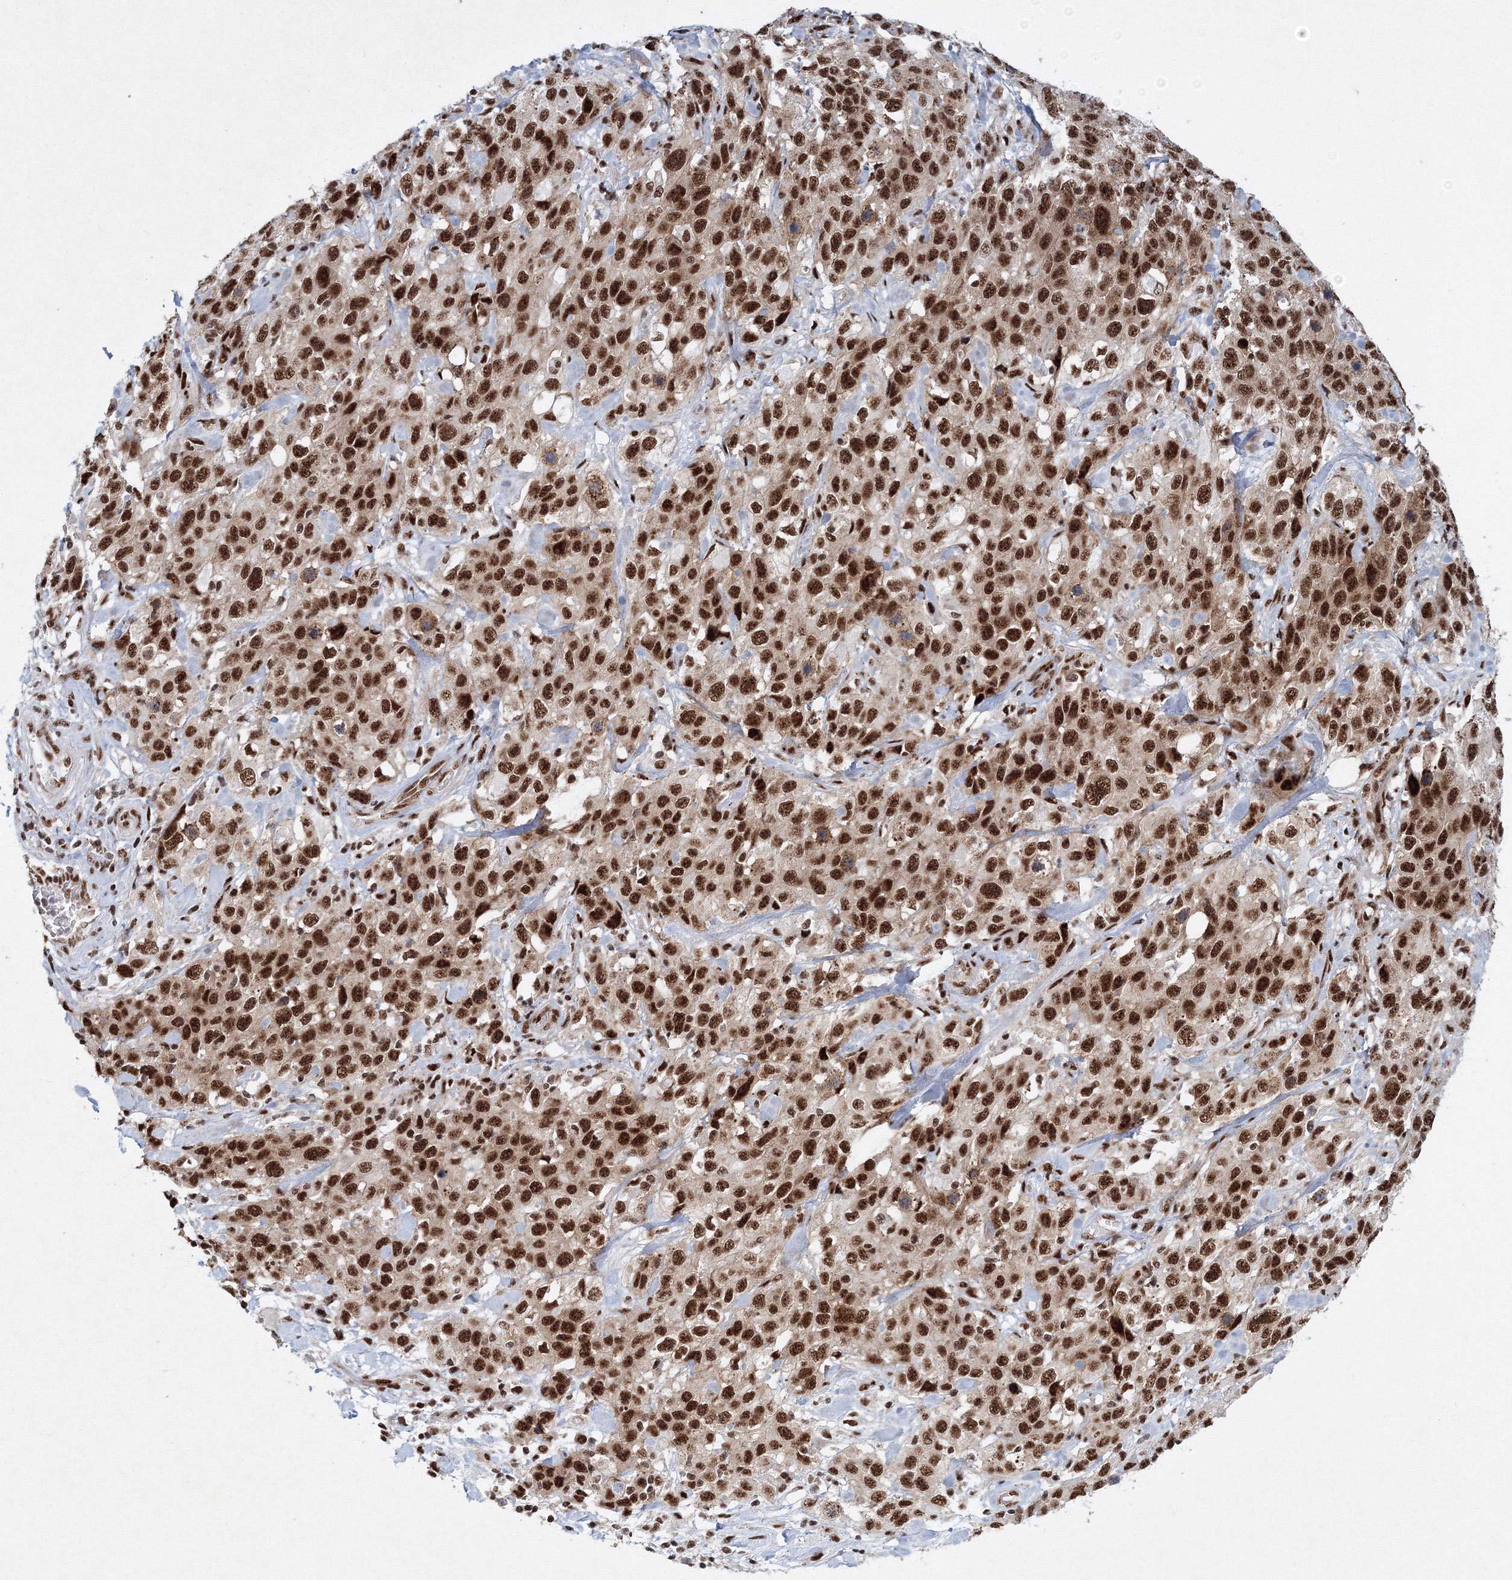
{"staining": {"intensity": "strong", "quantity": ">75%", "location": "nuclear"}, "tissue": "stomach cancer", "cell_type": "Tumor cells", "image_type": "cancer", "snomed": [{"axis": "morphology", "description": "Normal tissue, NOS"}, {"axis": "morphology", "description": "Adenocarcinoma, NOS"}, {"axis": "topography", "description": "Lymph node"}, {"axis": "topography", "description": "Stomach"}], "caption": "Stomach adenocarcinoma stained with a brown dye demonstrates strong nuclear positive expression in about >75% of tumor cells.", "gene": "SNRPC", "patient": {"sex": "male", "age": 48}}